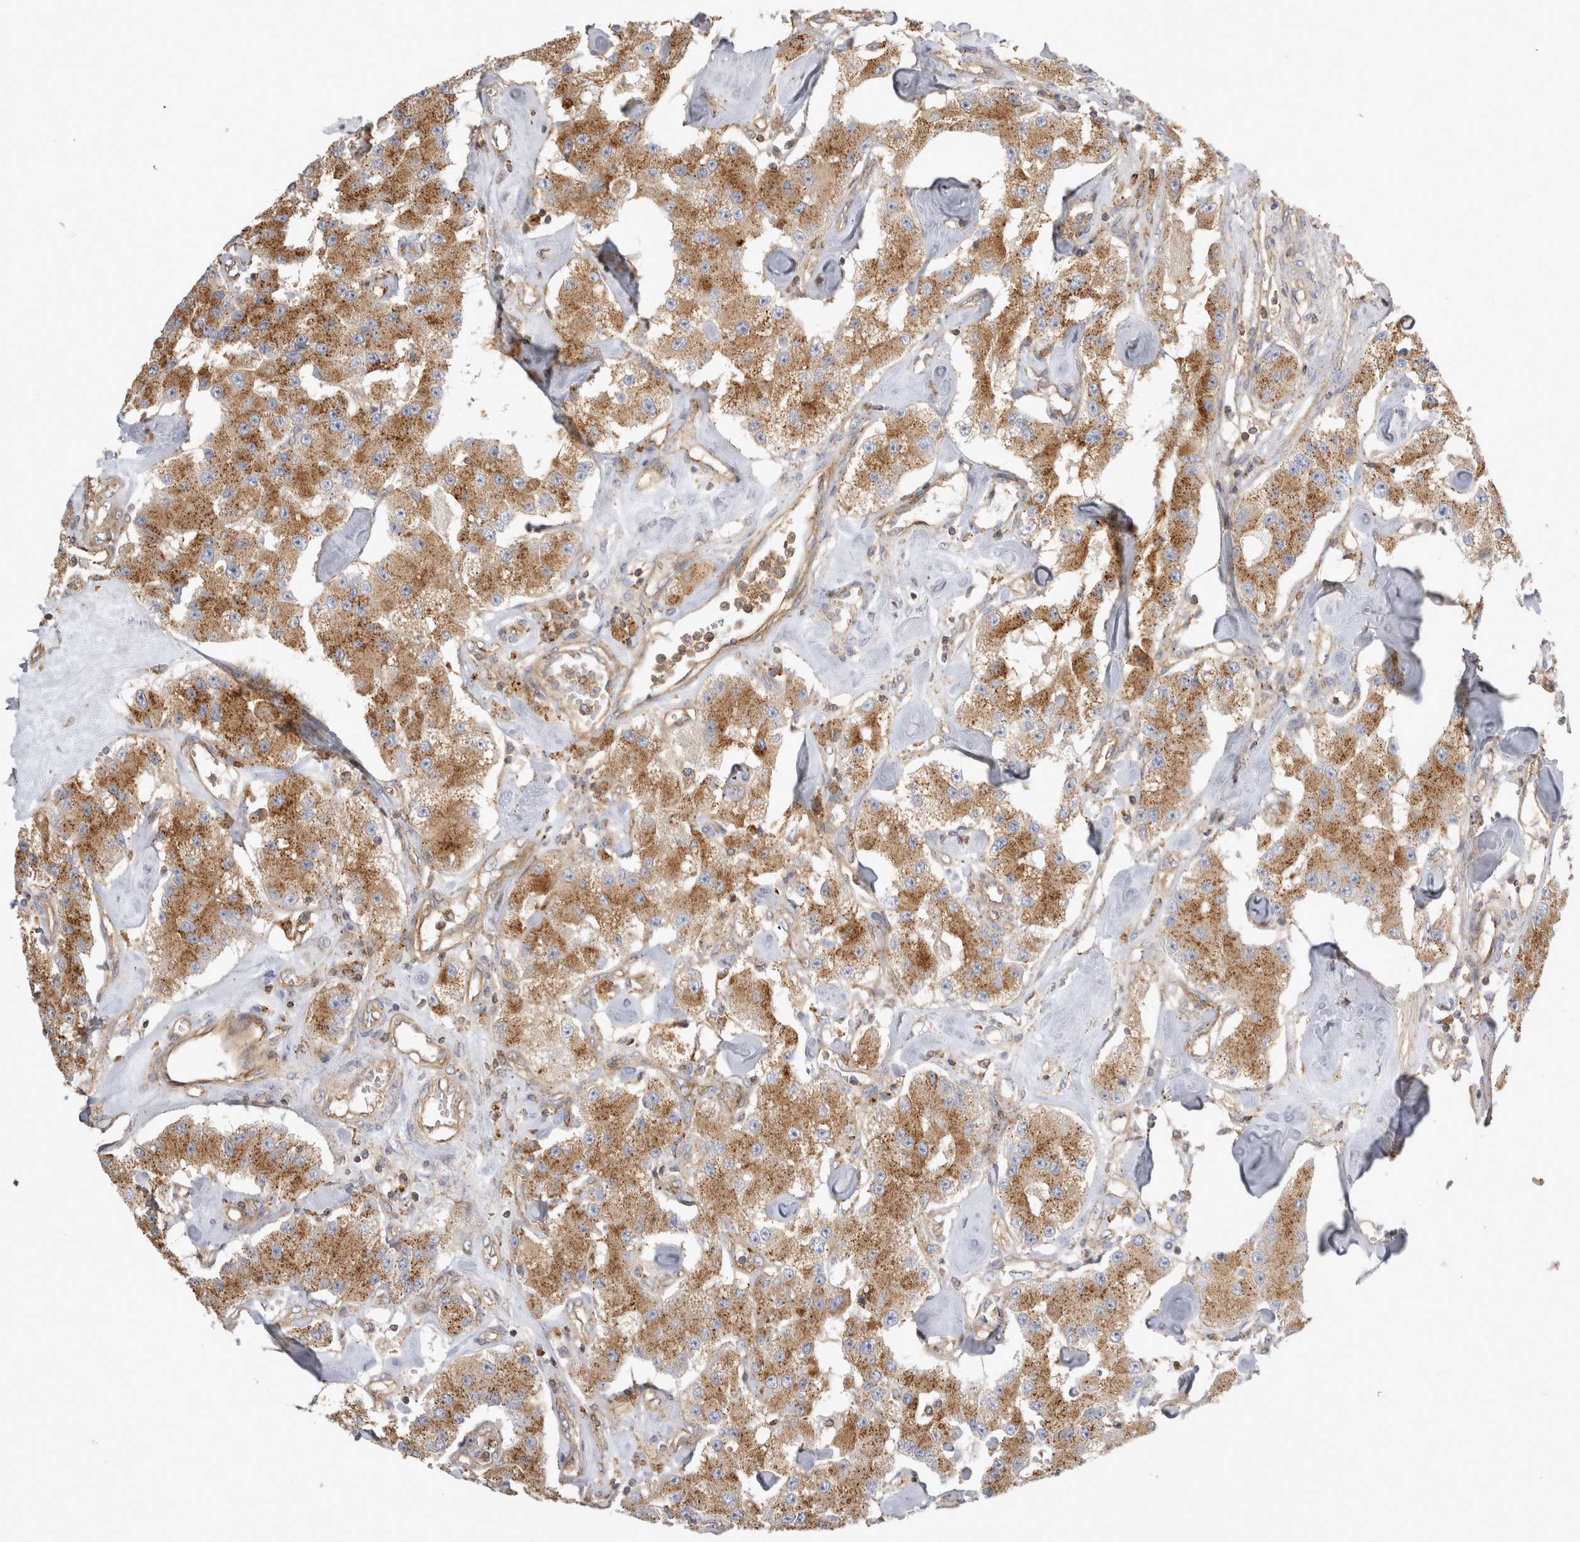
{"staining": {"intensity": "strong", "quantity": ">75%", "location": "cytoplasmic/membranous"}, "tissue": "carcinoid", "cell_type": "Tumor cells", "image_type": "cancer", "snomed": [{"axis": "morphology", "description": "Carcinoid, malignant, NOS"}, {"axis": "topography", "description": "Pancreas"}], "caption": "Immunohistochemical staining of human carcinoid demonstrates strong cytoplasmic/membranous protein positivity in approximately >75% of tumor cells. (DAB (3,3'-diaminobenzidine) = brown stain, brightfield microscopy at high magnification).", "gene": "CHMP6", "patient": {"sex": "male", "age": 41}}